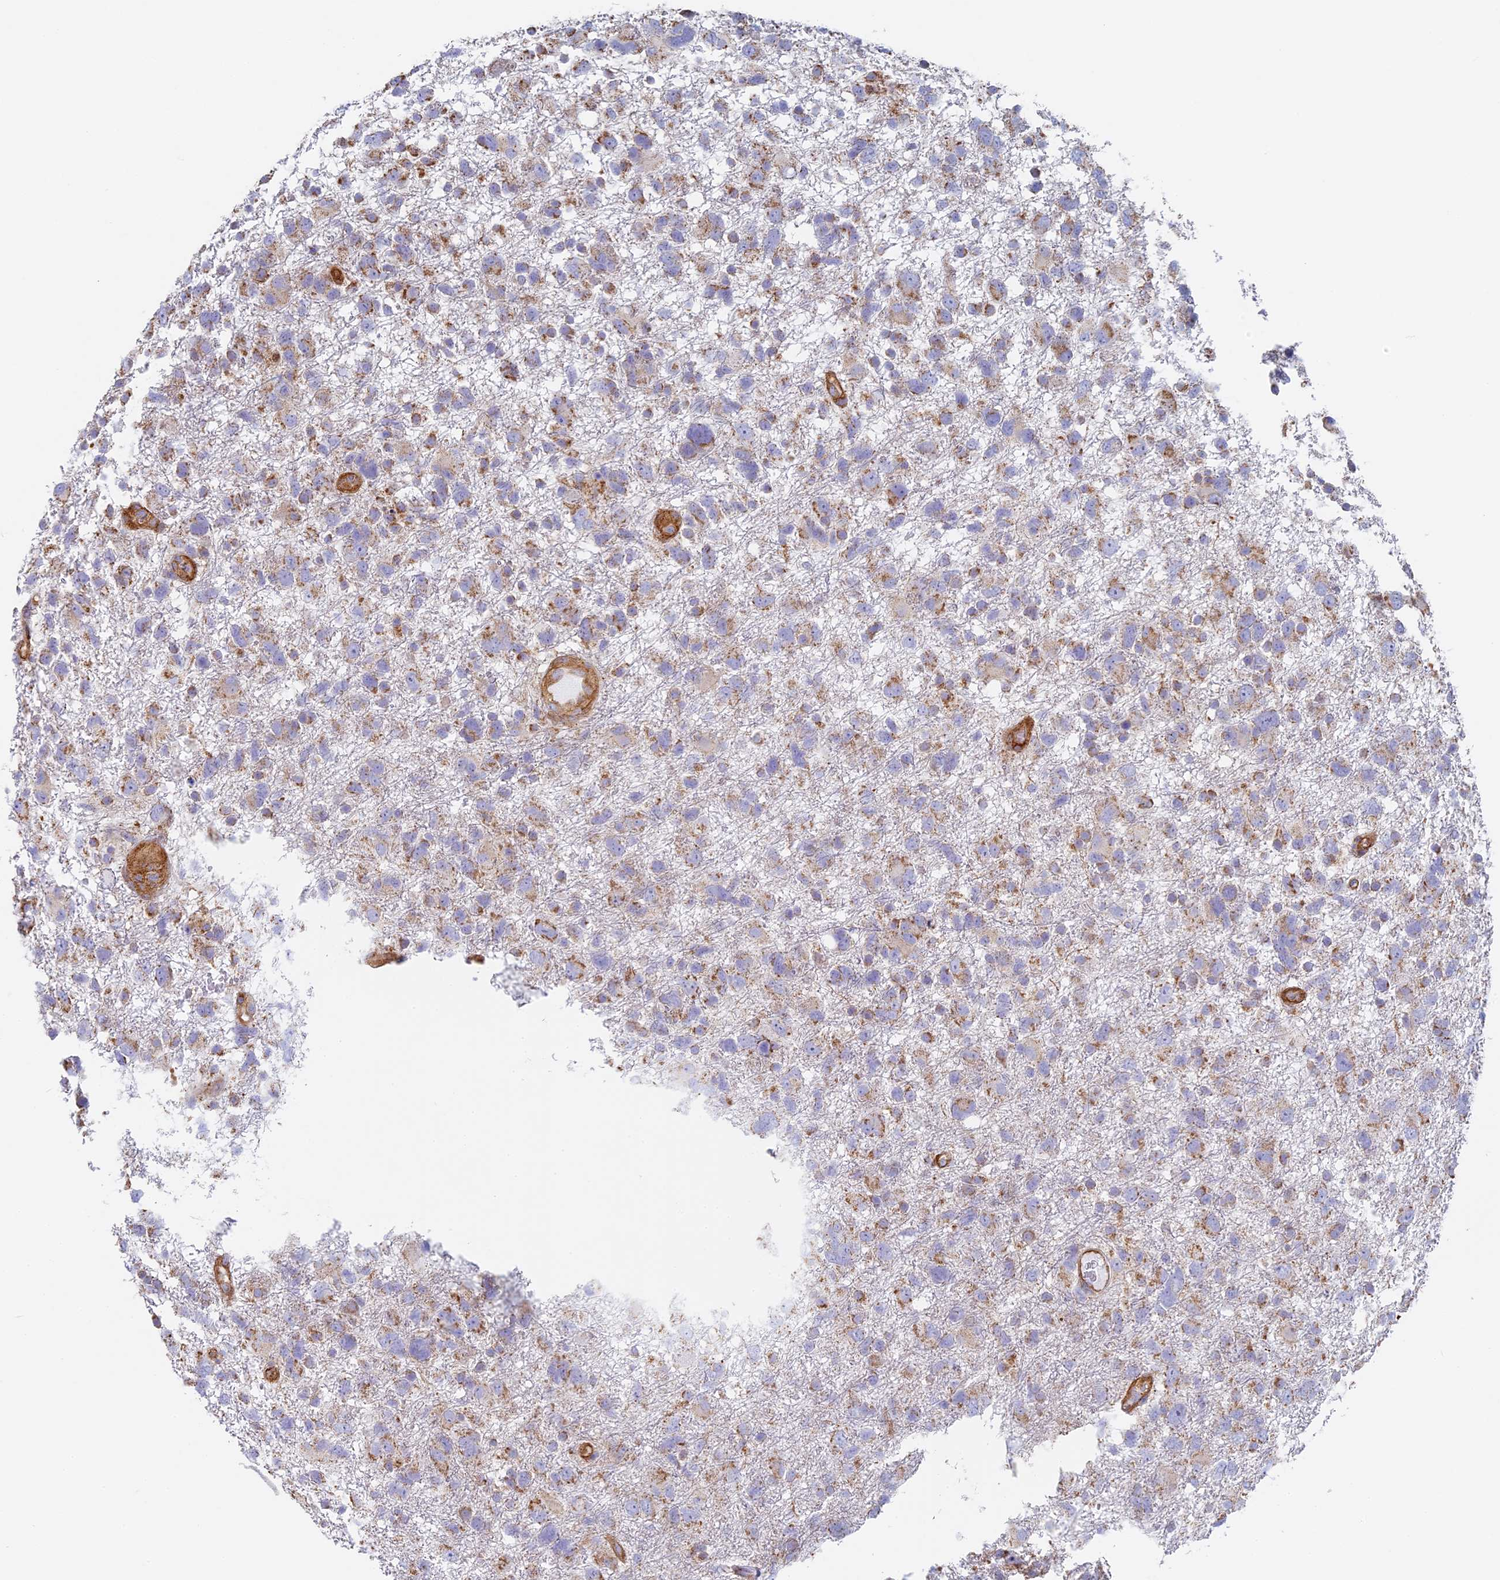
{"staining": {"intensity": "moderate", "quantity": "<25%", "location": "cytoplasmic/membranous"}, "tissue": "glioma", "cell_type": "Tumor cells", "image_type": "cancer", "snomed": [{"axis": "morphology", "description": "Glioma, malignant, High grade"}, {"axis": "topography", "description": "Brain"}], "caption": "An IHC image of neoplastic tissue is shown. Protein staining in brown labels moderate cytoplasmic/membranous positivity in malignant glioma (high-grade) within tumor cells.", "gene": "DDA1", "patient": {"sex": "male", "age": 61}}